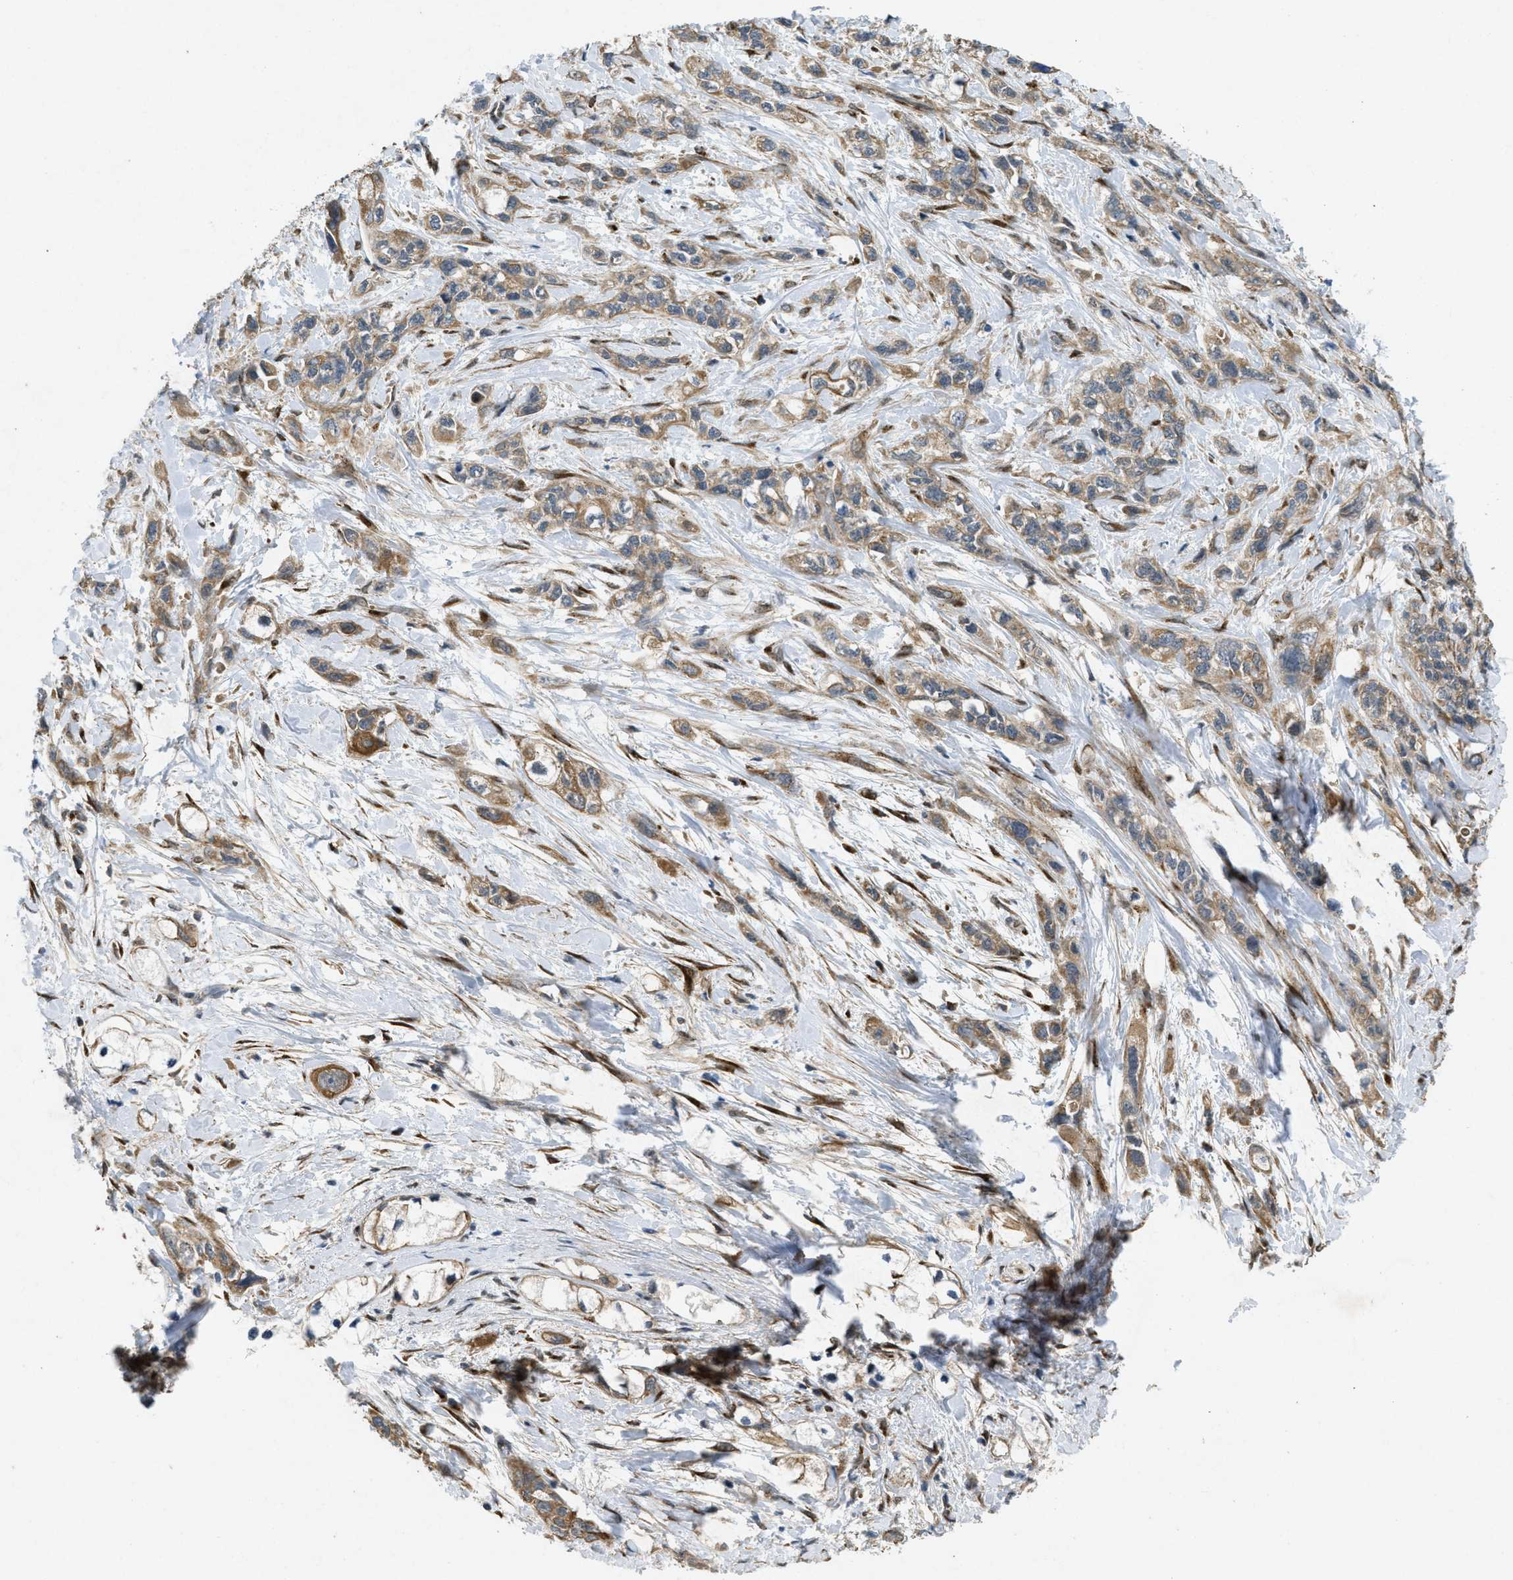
{"staining": {"intensity": "moderate", "quantity": ">75%", "location": "cytoplasmic/membranous"}, "tissue": "pancreatic cancer", "cell_type": "Tumor cells", "image_type": "cancer", "snomed": [{"axis": "morphology", "description": "Adenocarcinoma, NOS"}, {"axis": "topography", "description": "Pancreas"}], "caption": "Pancreatic cancer was stained to show a protein in brown. There is medium levels of moderate cytoplasmic/membranous expression in approximately >75% of tumor cells.", "gene": "IFNLR1", "patient": {"sex": "male", "age": 74}}